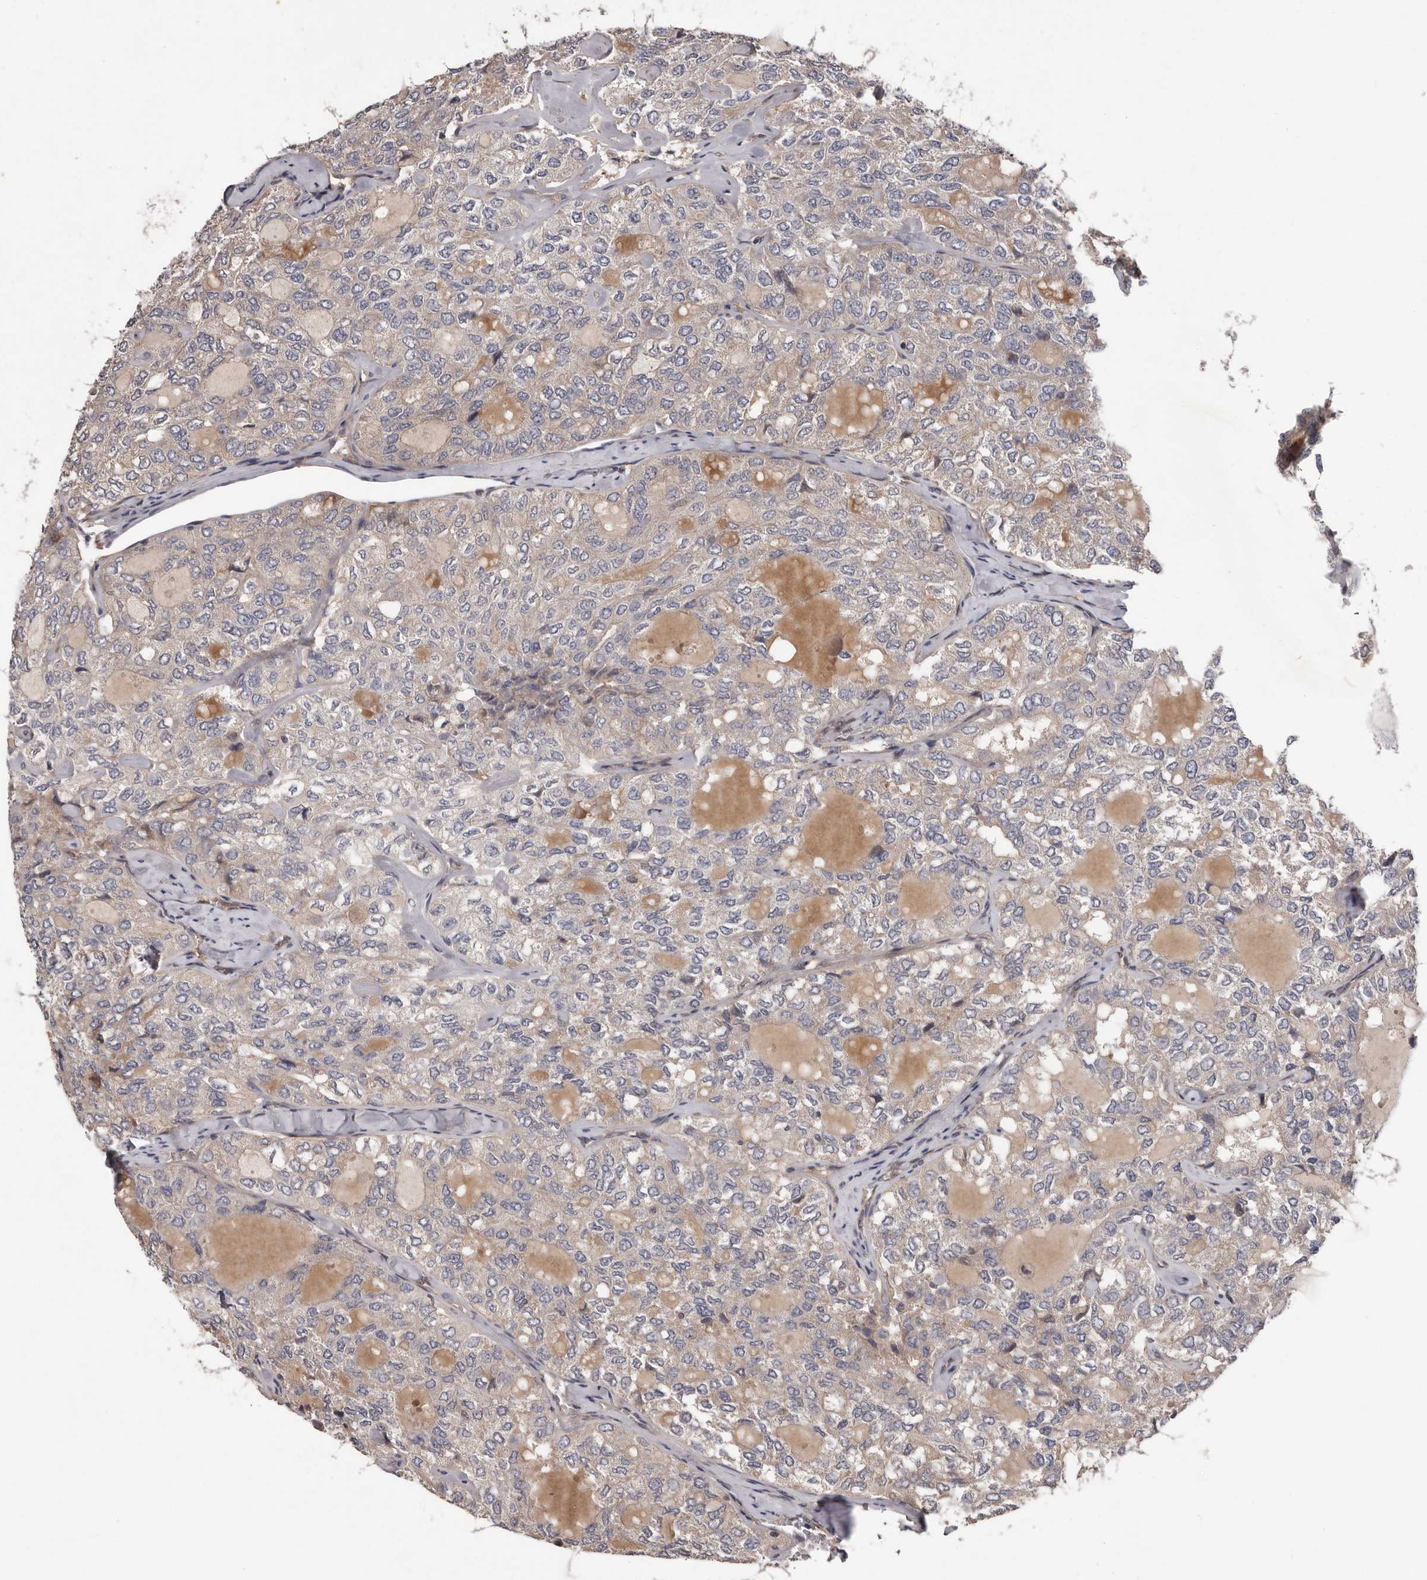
{"staining": {"intensity": "weak", "quantity": "<25%", "location": "cytoplasmic/membranous"}, "tissue": "thyroid cancer", "cell_type": "Tumor cells", "image_type": "cancer", "snomed": [{"axis": "morphology", "description": "Follicular adenoma carcinoma, NOS"}, {"axis": "topography", "description": "Thyroid gland"}], "caption": "This is an immunohistochemistry (IHC) histopathology image of human thyroid cancer (follicular adenoma carcinoma). There is no staining in tumor cells.", "gene": "PRKD1", "patient": {"sex": "male", "age": 75}}